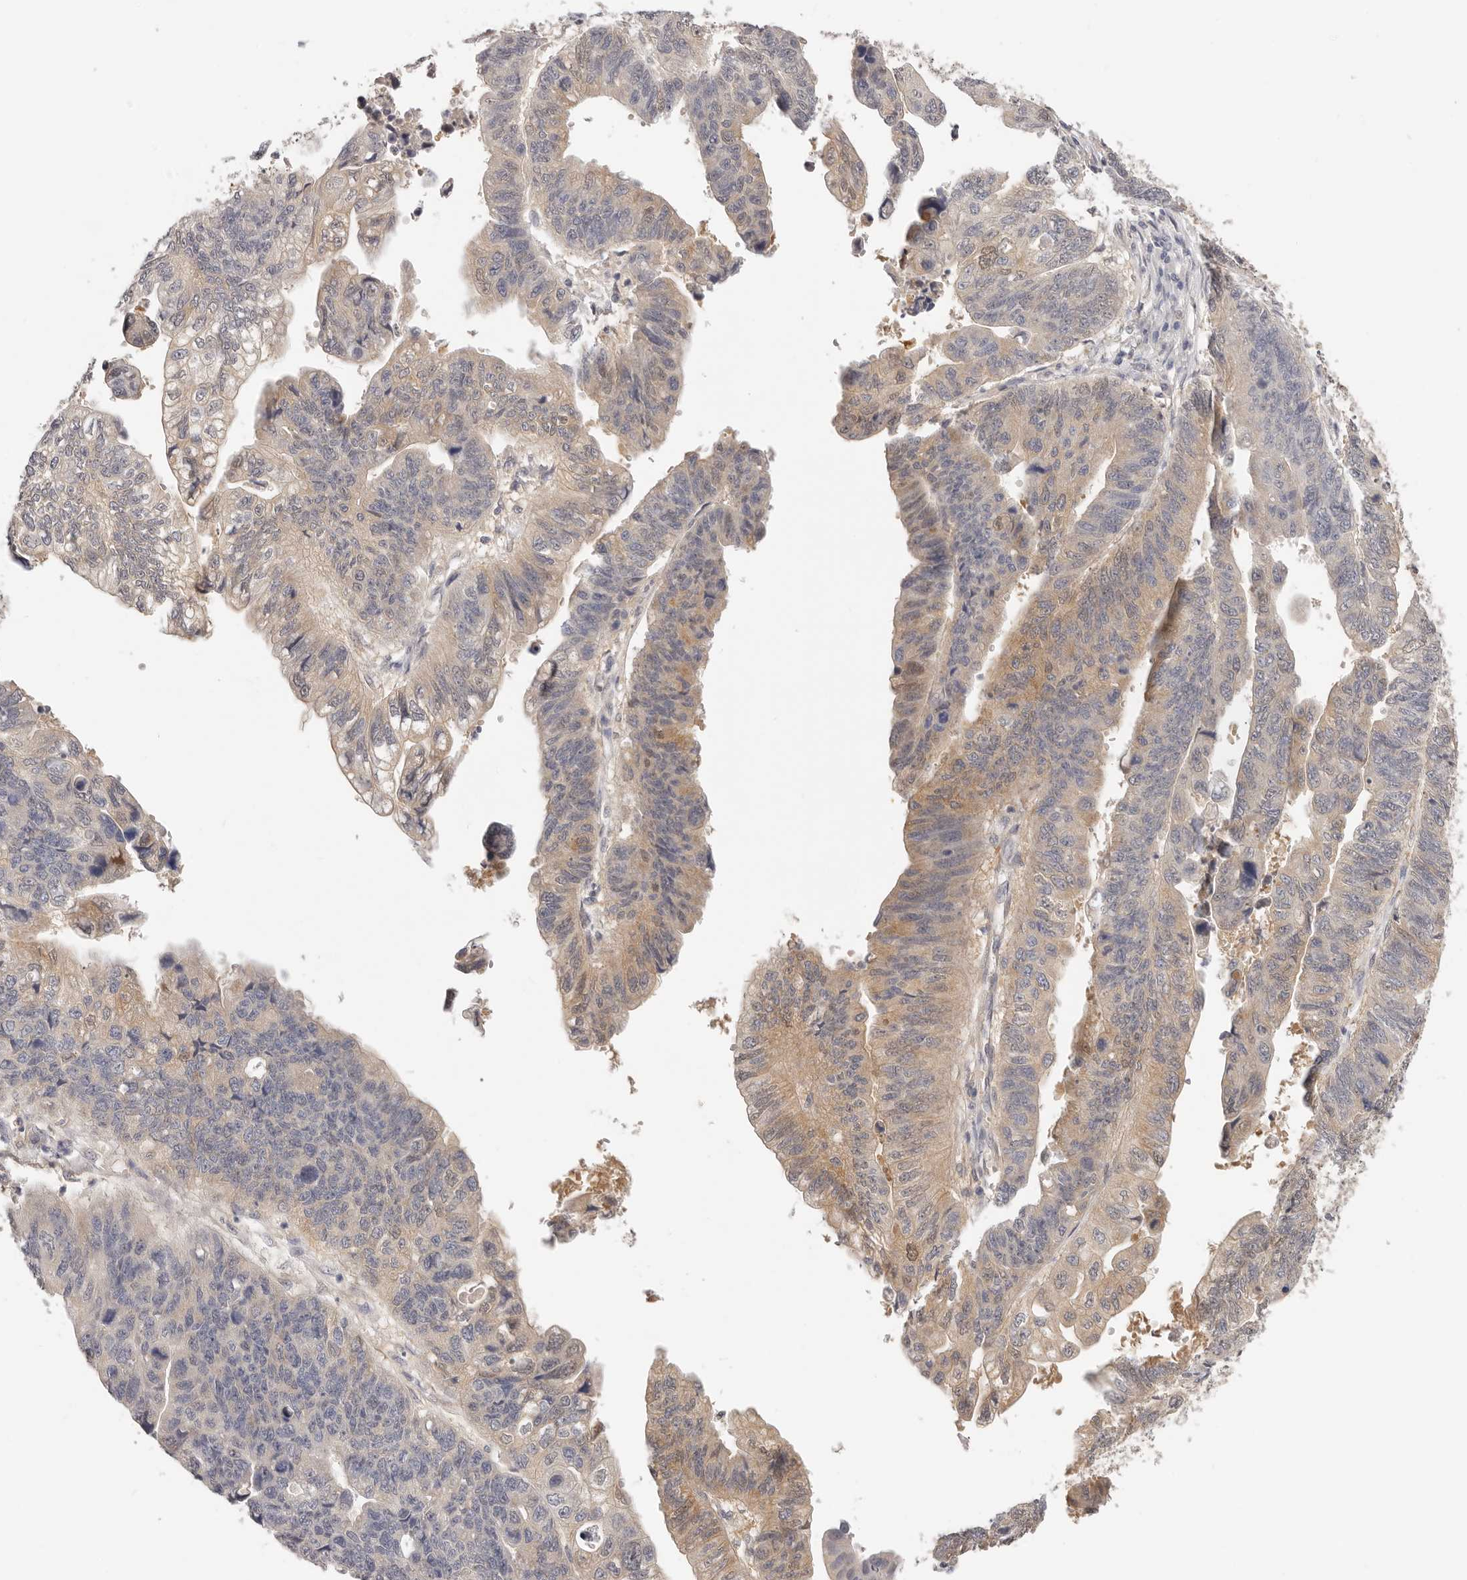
{"staining": {"intensity": "weak", "quantity": "25%-75%", "location": "cytoplasmic/membranous,nuclear"}, "tissue": "stomach cancer", "cell_type": "Tumor cells", "image_type": "cancer", "snomed": [{"axis": "morphology", "description": "Adenocarcinoma, NOS"}, {"axis": "topography", "description": "Stomach"}], "caption": "Immunohistochemistry photomicrograph of stomach cancer stained for a protein (brown), which displays low levels of weak cytoplasmic/membranous and nuclear positivity in about 25%-75% of tumor cells.", "gene": "GGPS1", "patient": {"sex": "male", "age": 59}}